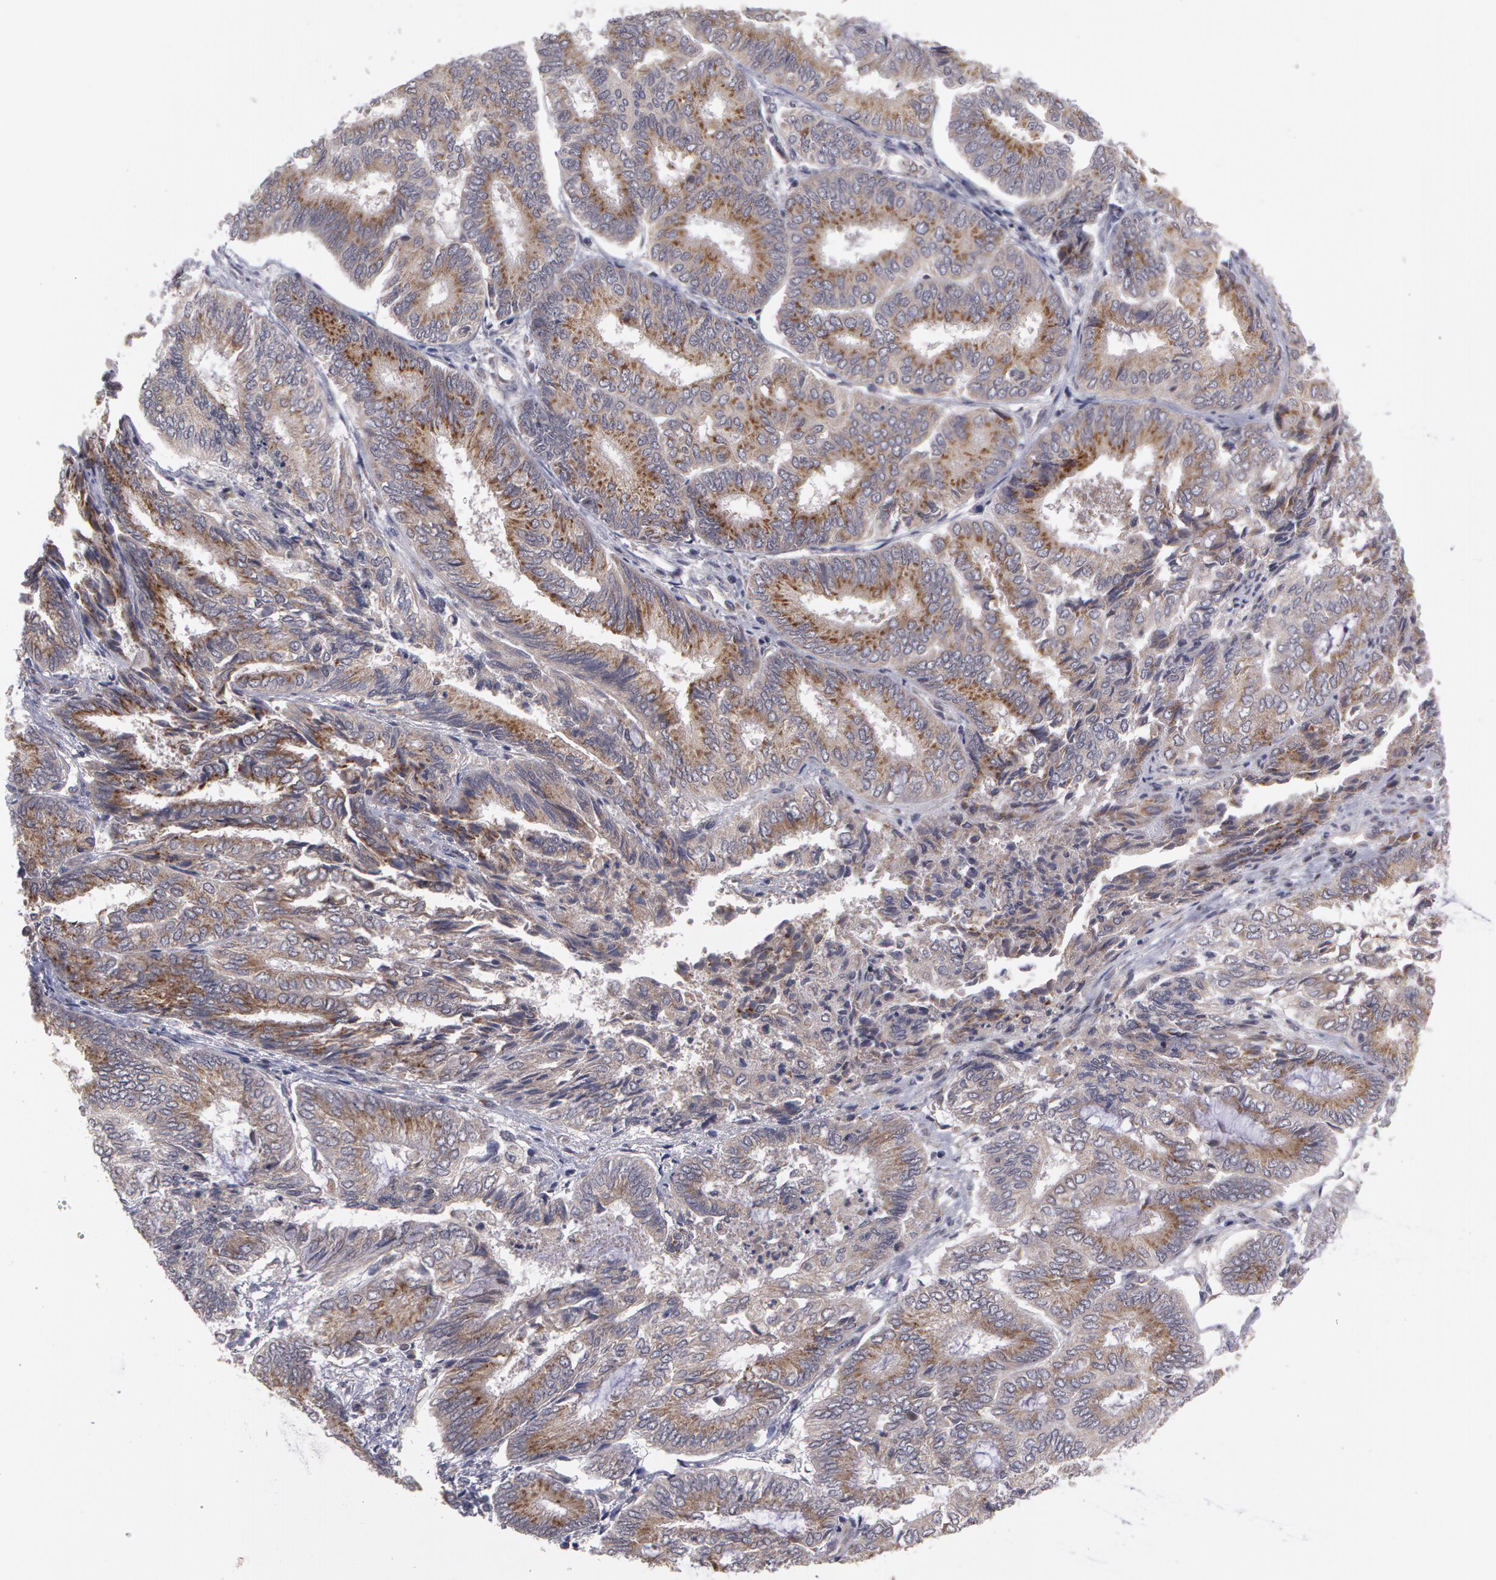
{"staining": {"intensity": "moderate", "quantity": "25%-75%", "location": "cytoplasmic/membranous"}, "tissue": "endometrial cancer", "cell_type": "Tumor cells", "image_type": "cancer", "snomed": [{"axis": "morphology", "description": "Adenocarcinoma, NOS"}, {"axis": "topography", "description": "Endometrium"}], "caption": "This histopathology image shows endometrial cancer (adenocarcinoma) stained with immunohistochemistry to label a protein in brown. The cytoplasmic/membranous of tumor cells show moderate positivity for the protein. Nuclei are counter-stained blue.", "gene": "STX5", "patient": {"sex": "female", "age": 59}}